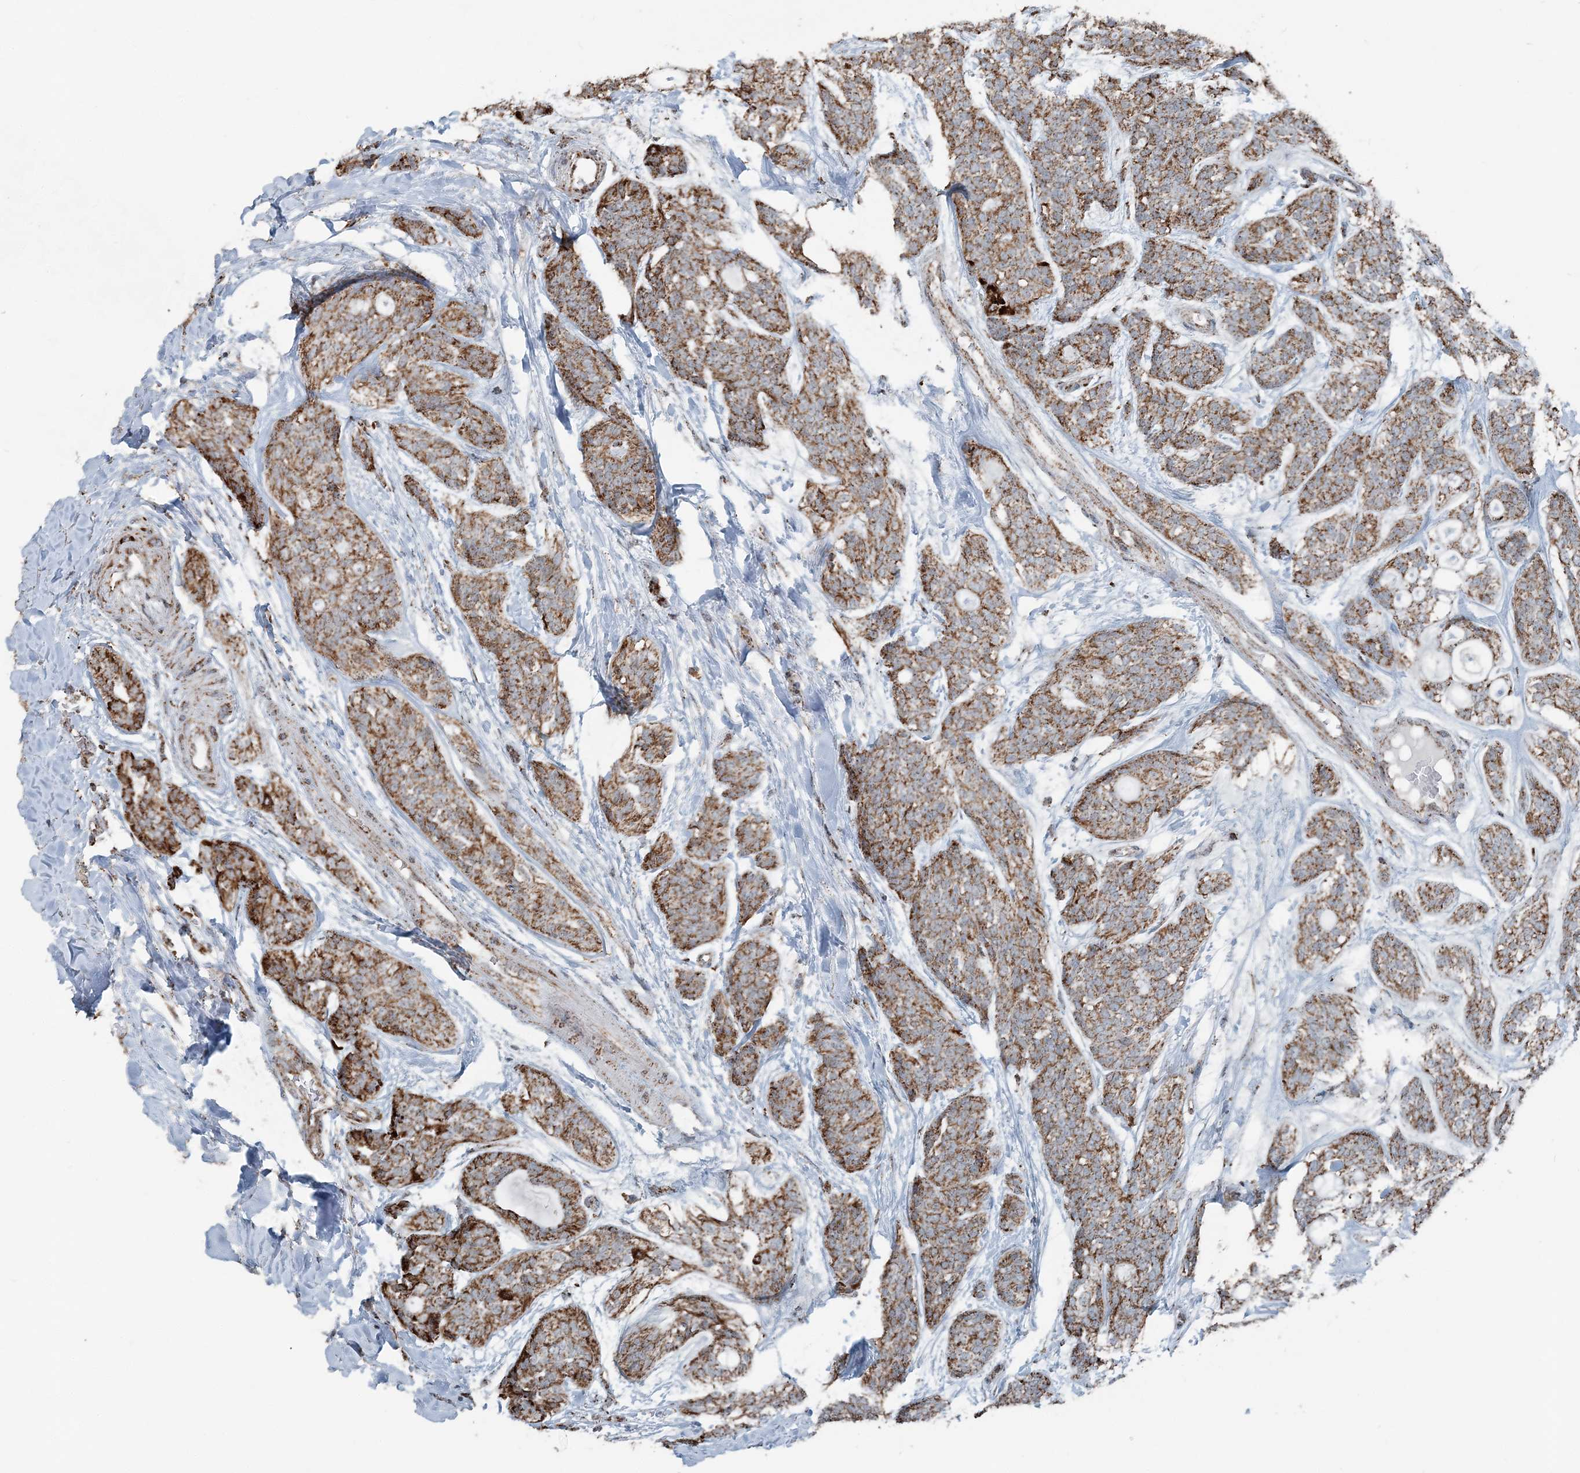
{"staining": {"intensity": "moderate", "quantity": ">75%", "location": "cytoplasmic/membranous"}, "tissue": "head and neck cancer", "cell_type": "Tumor cells", "image_type": "cancer", "snomed": [{"axis": "morphology", "description": "Adenocarcinoma, NOS"}, {"axis": "topography", "description": "Head-Neck"}], "caption": "About >75% of tumor cells in human head and neck cancer display moderate cytoplasmic/membranous protein staining as visualized by brown immunohistochemical staining.", "gene": "SUCLG1", "patient": {"sex": "male", "age": 66}}